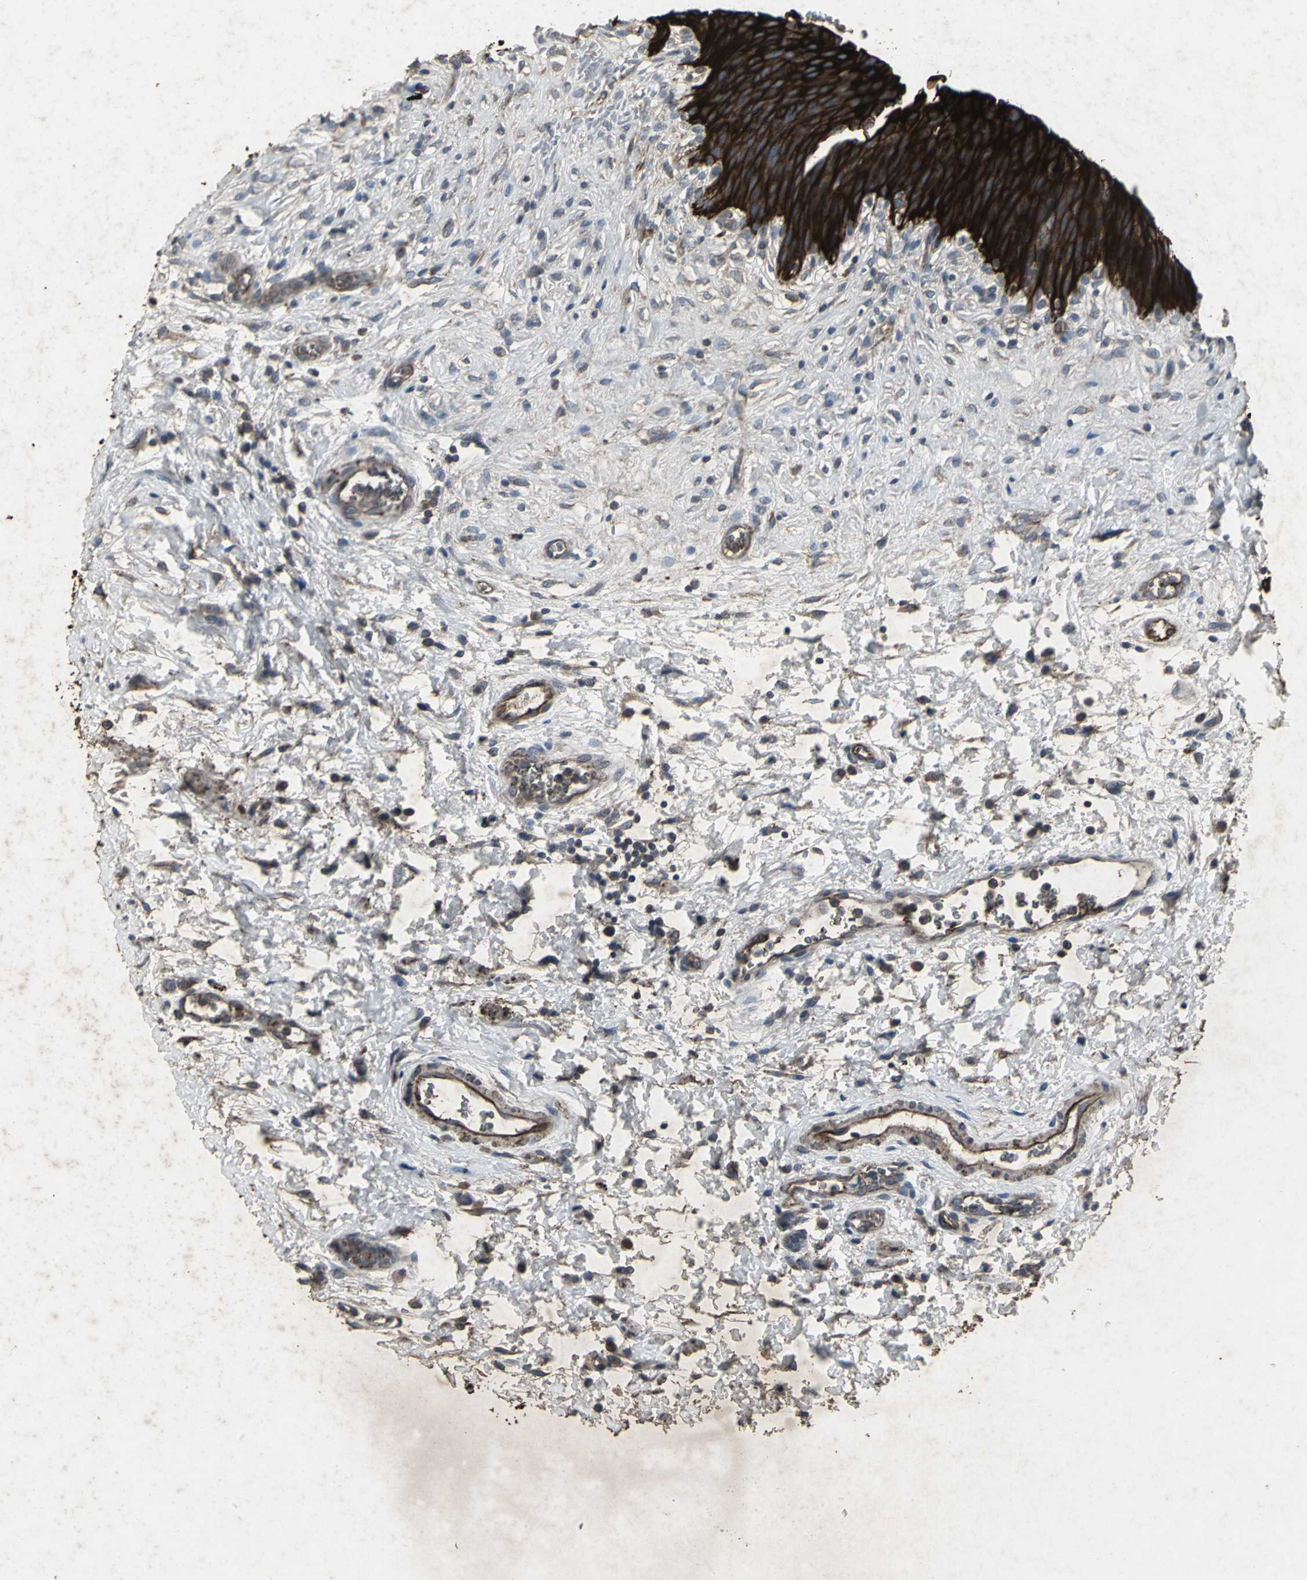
{"staining": {"intensity": "strong", "quantity": ">75%", "location": "cytoplasmic/membranous"}, "tissue": "urinary bladder", "cell_type": "Urothelial cells", "image_type": "normal", "snomed": [{"axis": "morphology", "description": "Normal tissue, NOS"}, {"axis": "morphology", "description": "Dysplasia, NOS"}, {"axis": "topography", "description": "Urinary bladder"}], "caption": "A brown stain highlights strong cytoplasmic/membranous positivity of a protein in urothelial cells of benign urinary bladder. Ihc stains the protein in brown and the nuclei are stained blue.", "gene": "CCR9", "patient": {"sex": "male", "age": 35}}